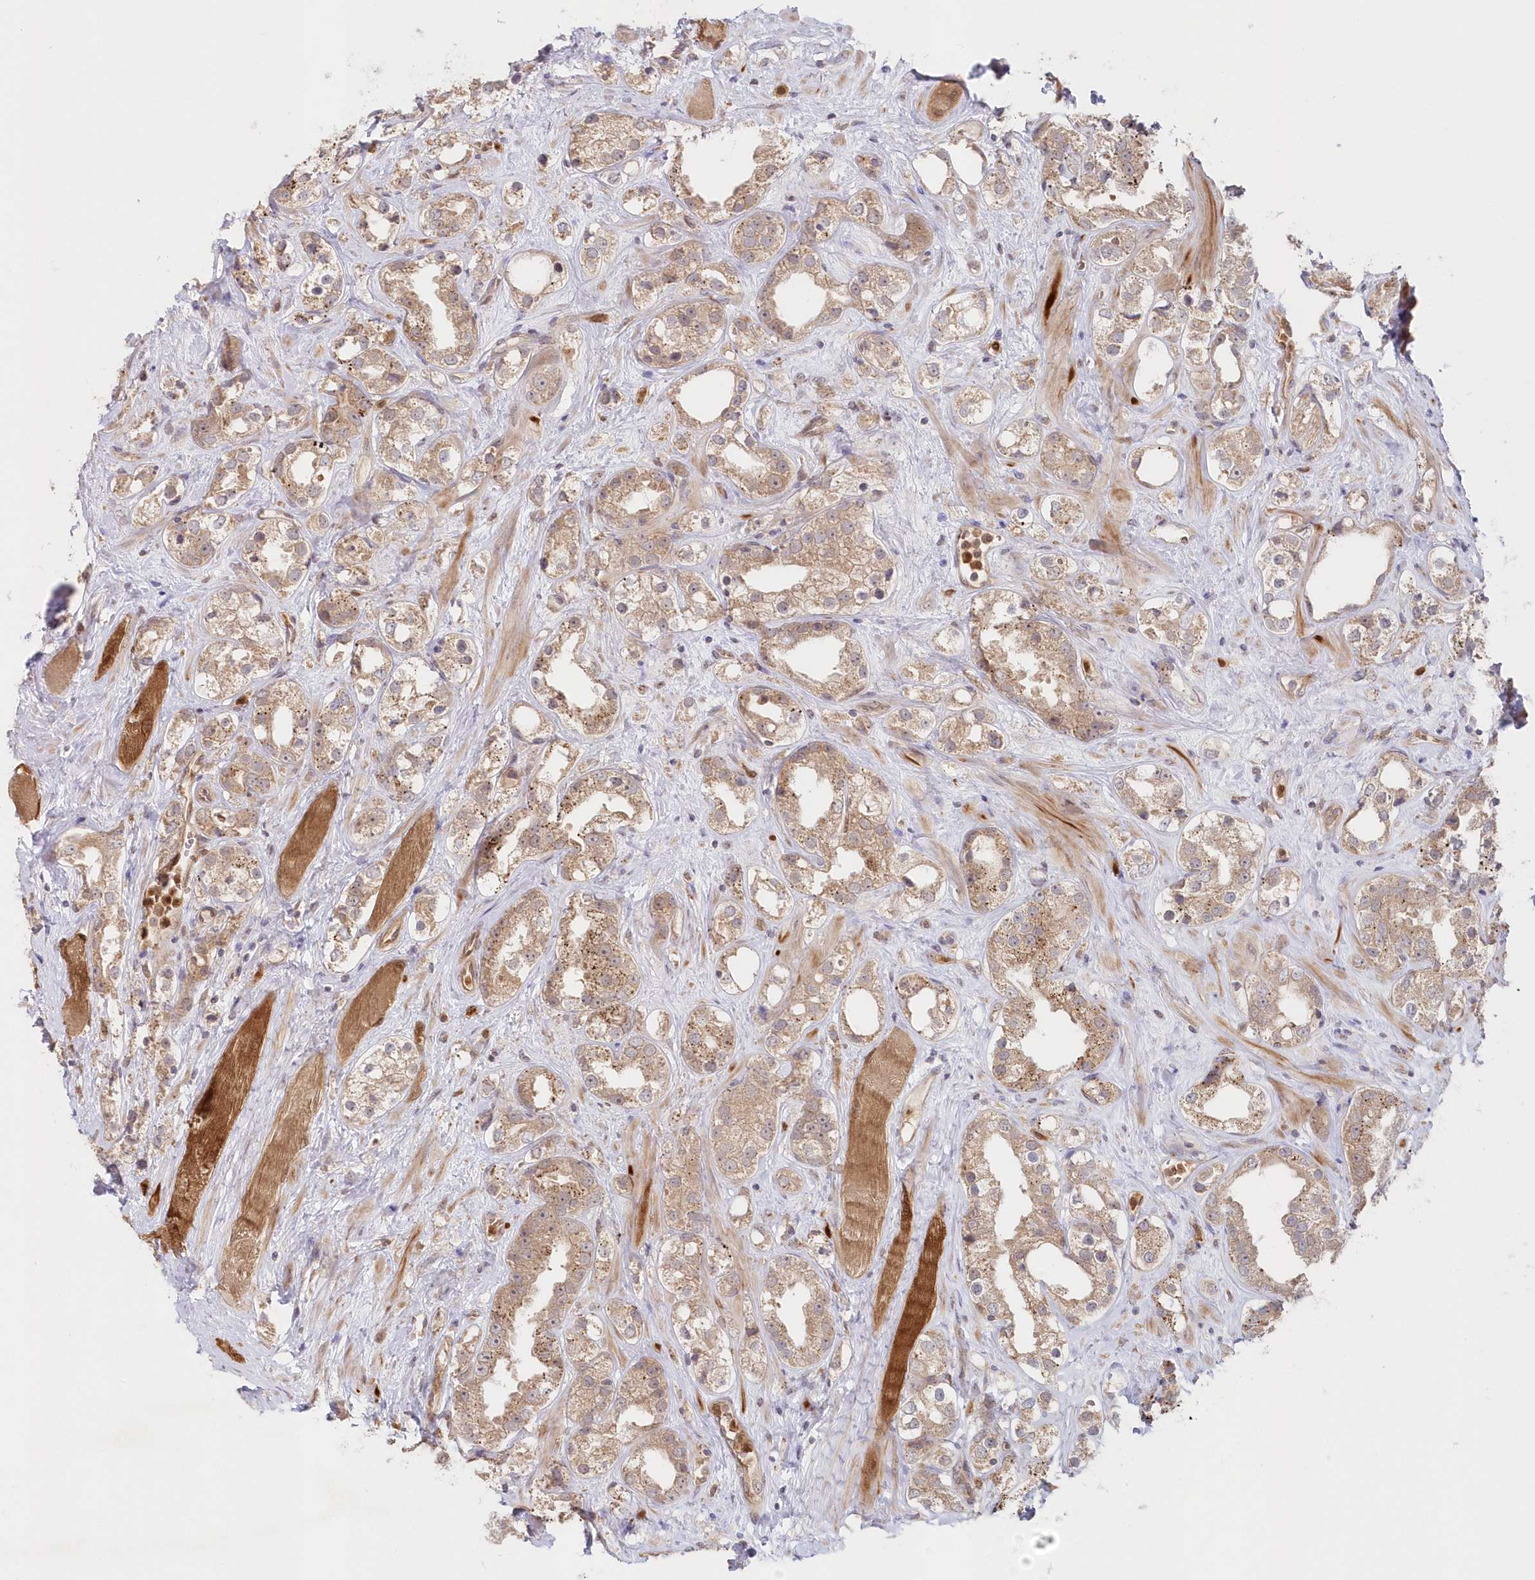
{"staining": {"intensity": "weak", "quantity": ">75%", "location": "cytoplasmic/membranous"}, "tissue": "prostate cancer", "cell_type": "Tumor cells", "image_type": "cancer", "snomed": [{"axis": "morphology", "description": "Adenocarcinoma, NOS"}, {"axis": "topography", "description": "Prostate"}], "caption": "Immunohistochemistry (DAB) staining of human prostate adenocarcinoma displays weak cytoplasmic/membranous protein positivity in about >75% of tumor cells. The protein of interest is stained brown, and the nuclei are stained in blue (DAB IHC with brightfield microscopy, high magnification).", "gene": "GBE1", "patient": {"sex": "male", "age": 79}}